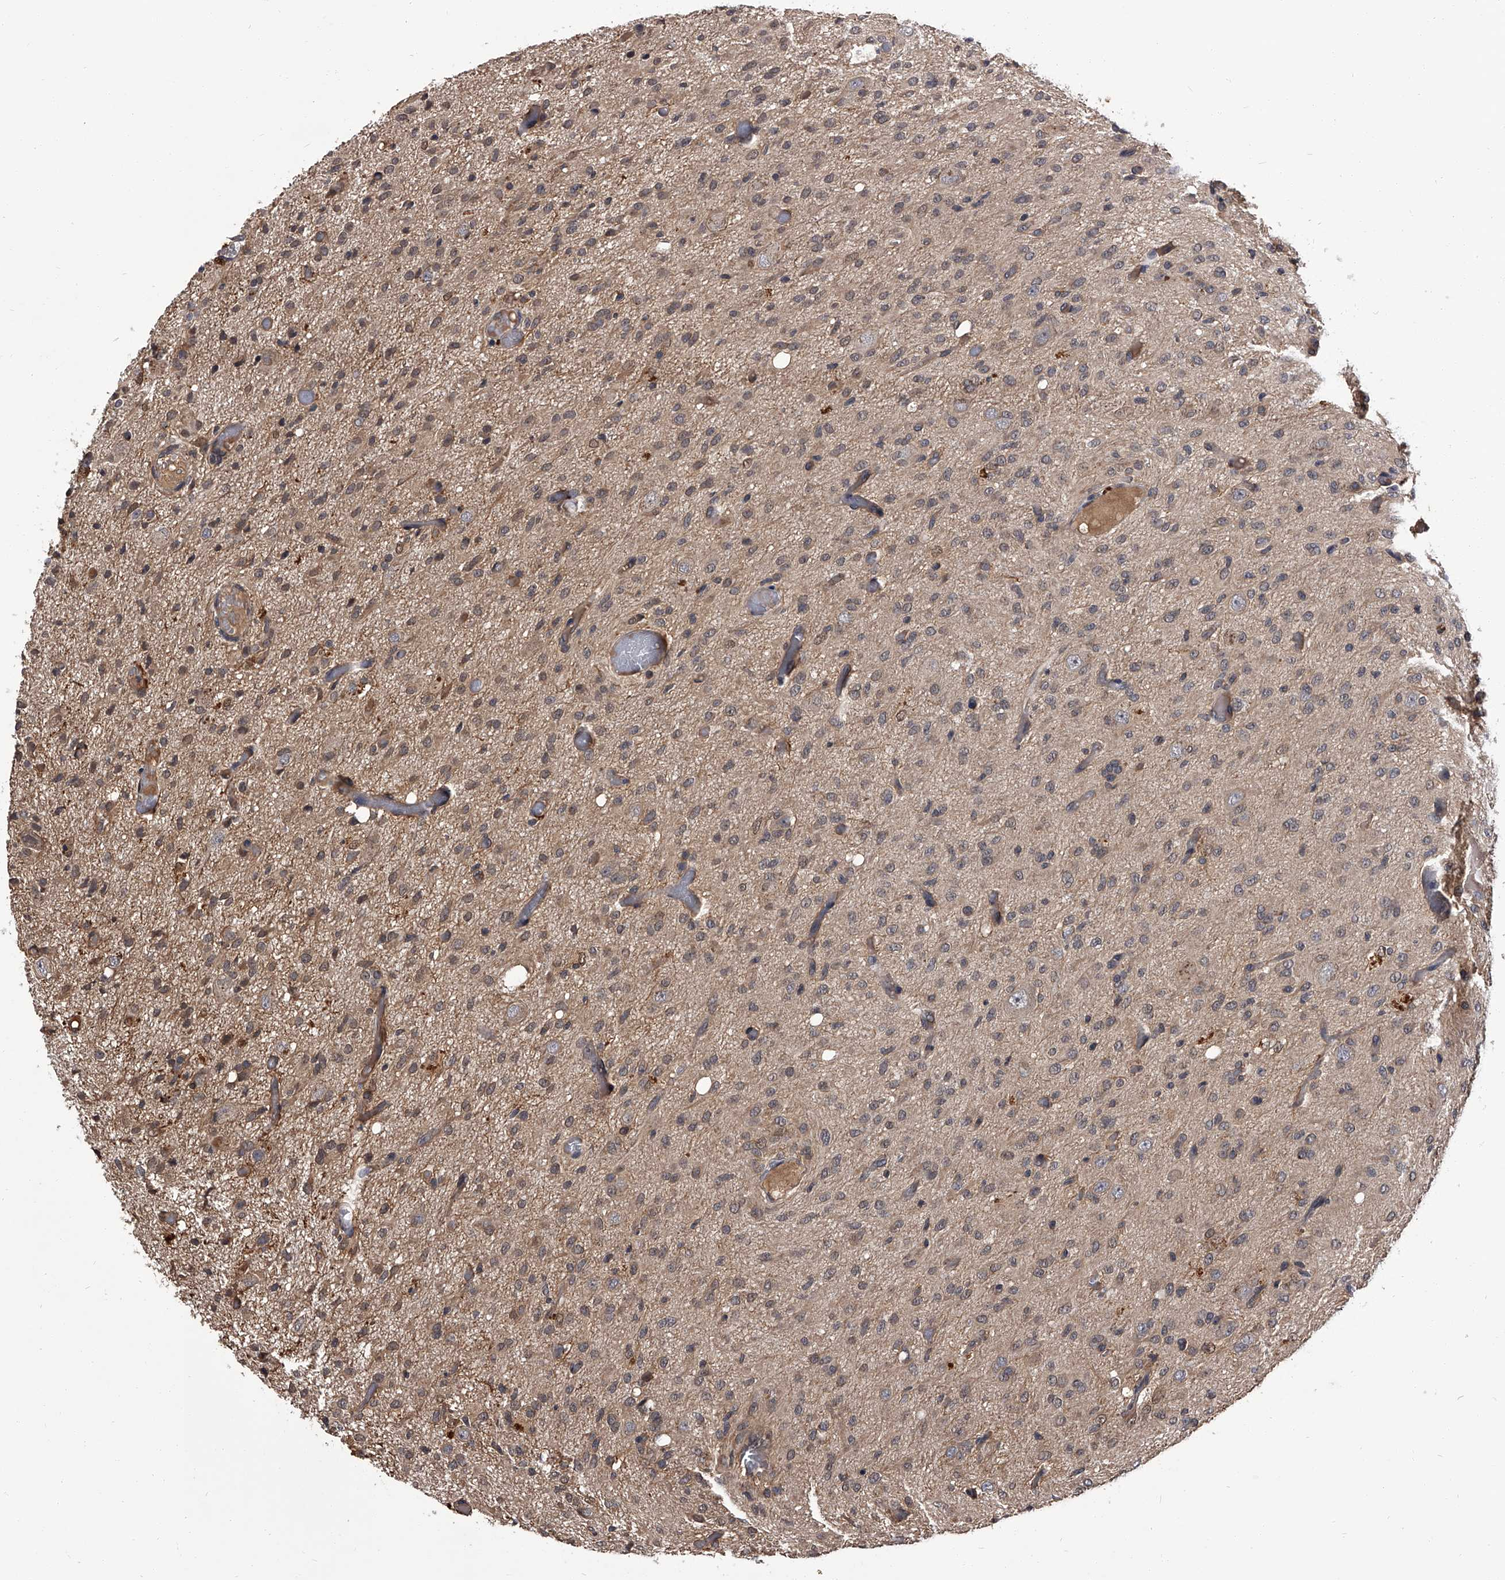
{"staining": {"intensity": "weak", "quantity": ">75%", "location": "cytoplasmic/membranous,nuclear"}, "tissue": "glioma", "cell_type": "Tumor cells", "image_type": "cancer", "snomed": [{"axis": "morphology", "description": "Glioma, malignant, High grade"}, {"axis": "topography", "description": "Brain"}], "caption": "Human malignant glioma (high-grade) stained with a brown dye reveals weak cytoplasmic/membranous and nuclear positive staining in approximately >75% of tumor cells.", "gene": "SLC18B1", "patient": {"sex": "female", "age": 59}}